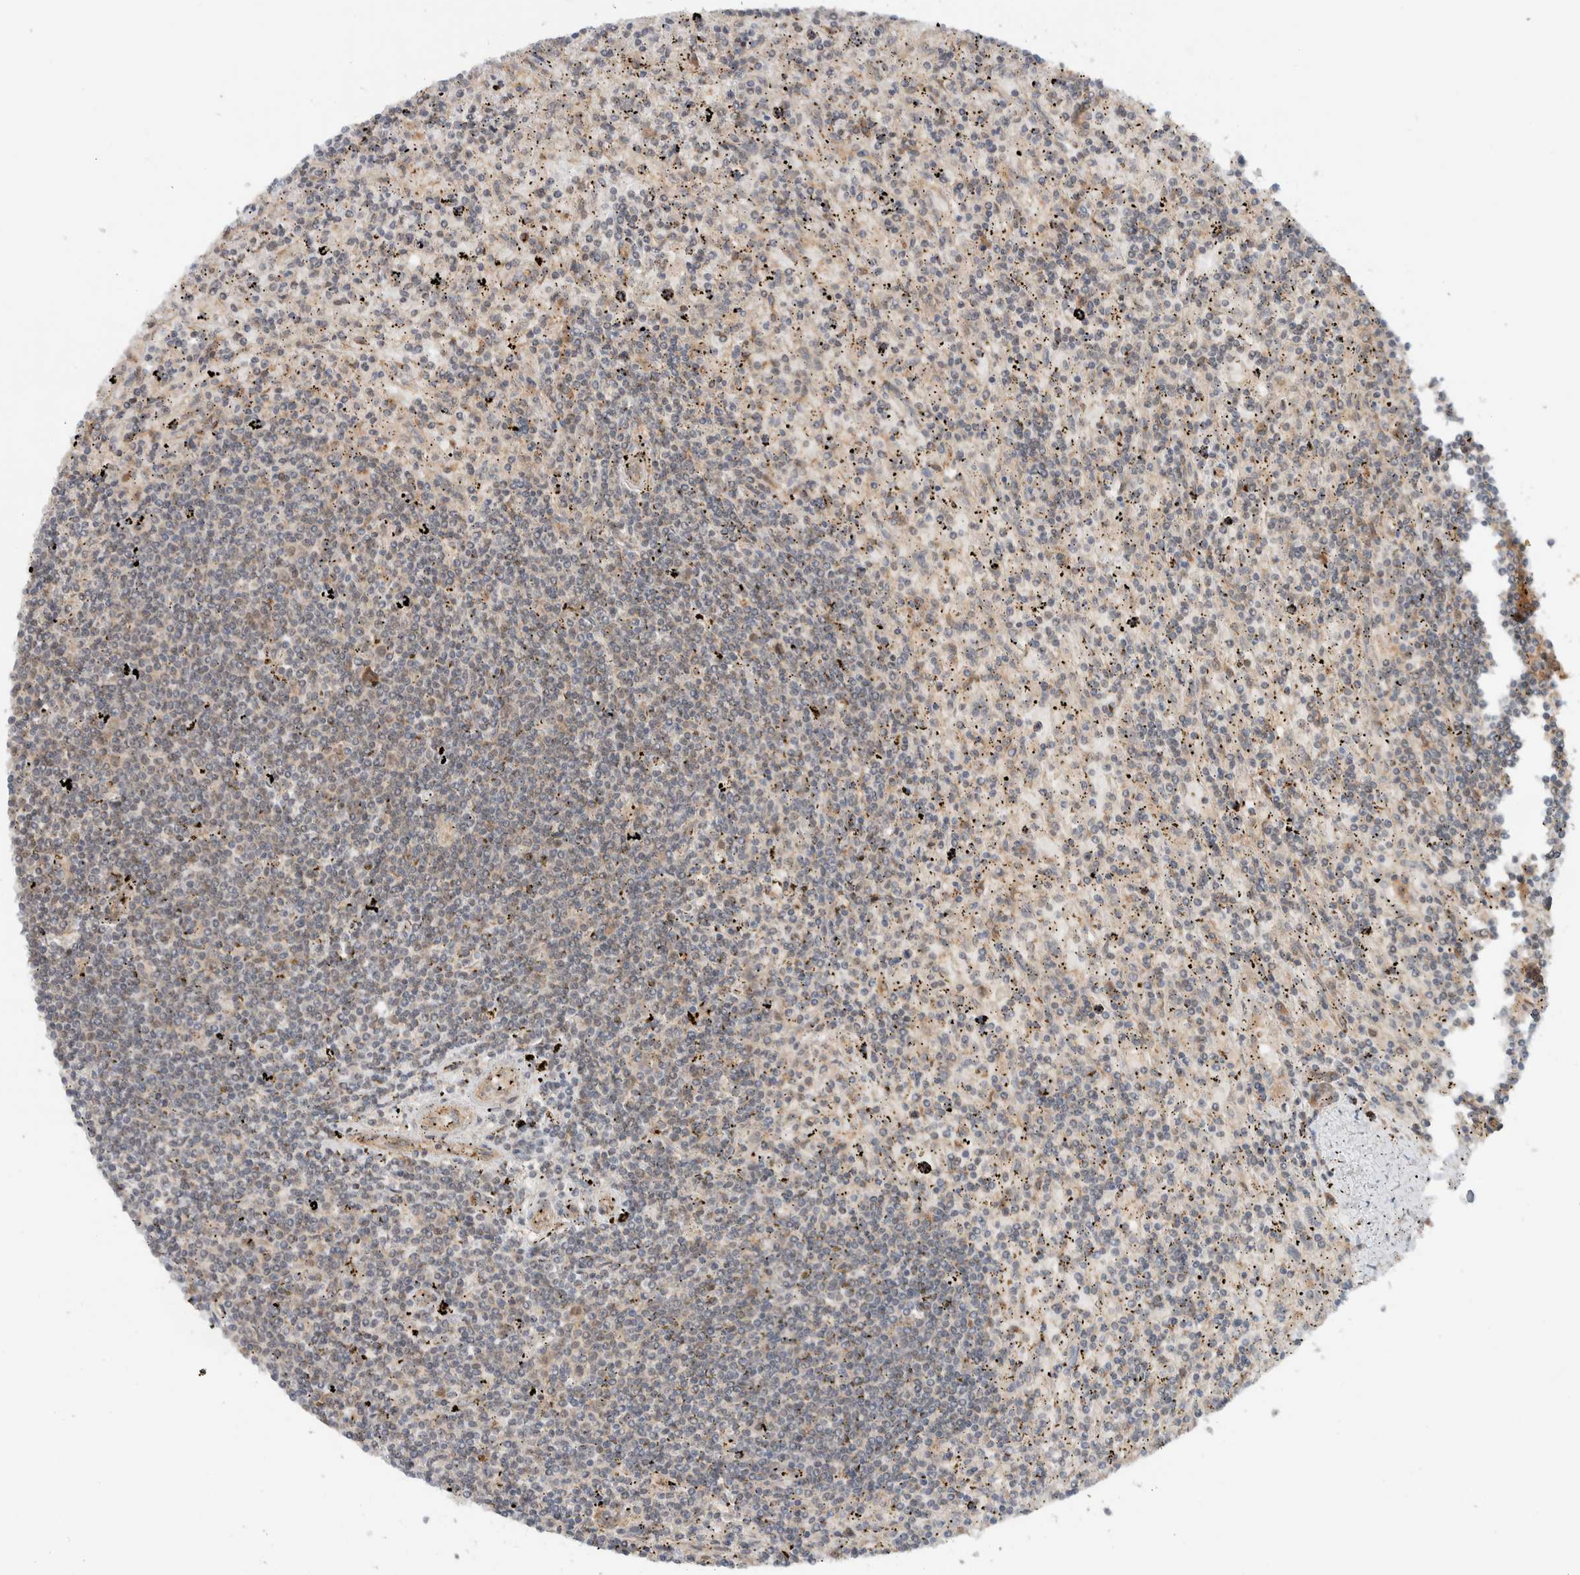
{"staining": {"intensity": "negative", "quantity": "none", "location": "none"}, "tissue": "lymphoma", "cell_type": "Tumor cells", "image_type": "cancer", "snomed": [{"axis": "morphology", "description": "Malignant lymphoma, non-Hodgkin's type, Low grade"}, {"axis": "topography", "description": "Spleen"}], "caption": "Immunohistochemistry (IHC) photomicrograph of low-grade malignant lymphoma, non-Hodgkin's type stained for a protein (brown), which displays no expression in tumor cells.", "gene": "KLHL6", "patient": {"sex": "male", "age": 76}}